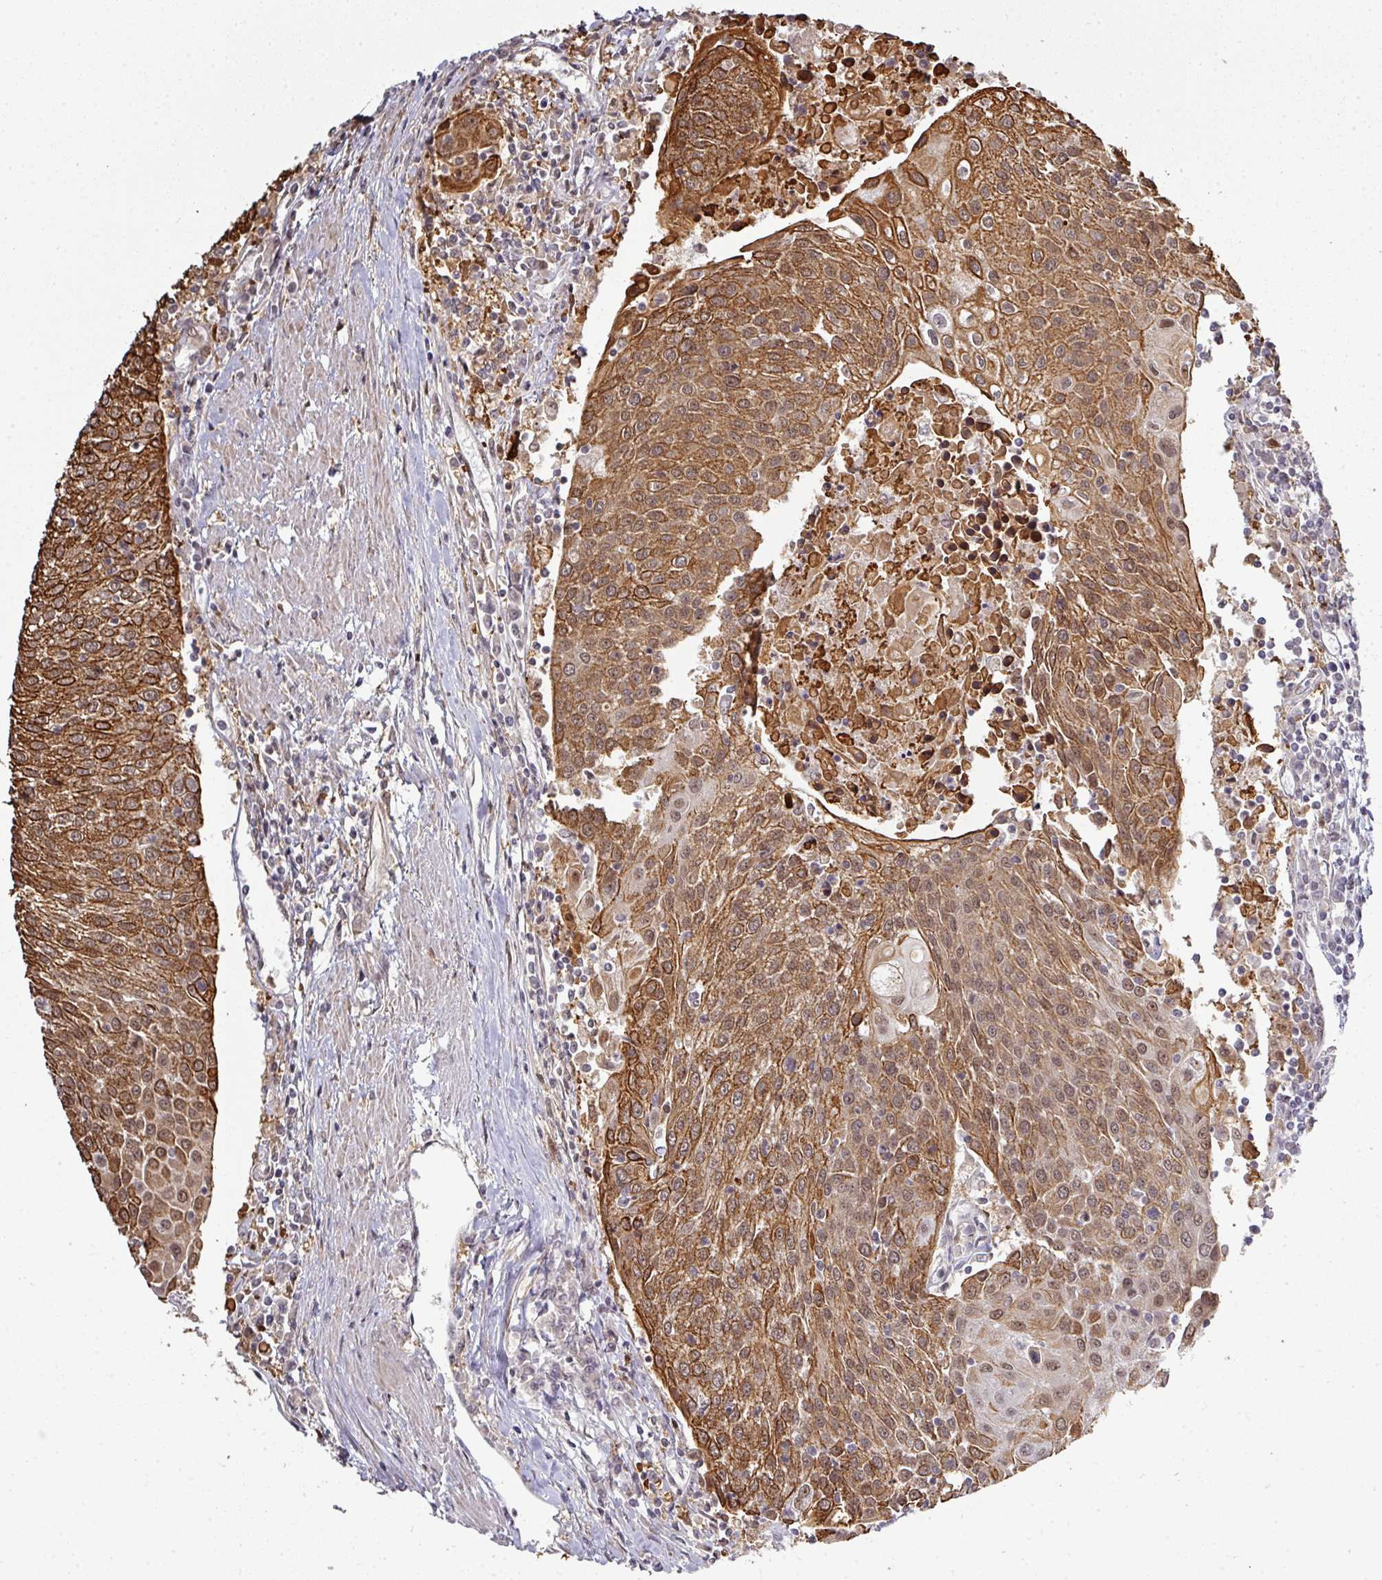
{"staining": {"intensity": "strong", "quantity": "25%-75%", "location": "cytoplasmic/membranous,nuclear"}, "tissue": "urothelial cancer", "cell_type": "Tumor cells", "image_type": "cancer", "snomed": [{"axis": "morphology", "description": "Urothelial carcinoma, High grade"}, {"axis": "topography", "description": "Urinary bladder"}], "caption": "There is high levels of strong cytoplasmic/membranous and nuclear positivity in tumor cells of urothelial cancer, as demonstrated by immunohistochemical staining (brown color).", "gene": "GTF2H3", "patient": {"sex": "female", "age": 85}}